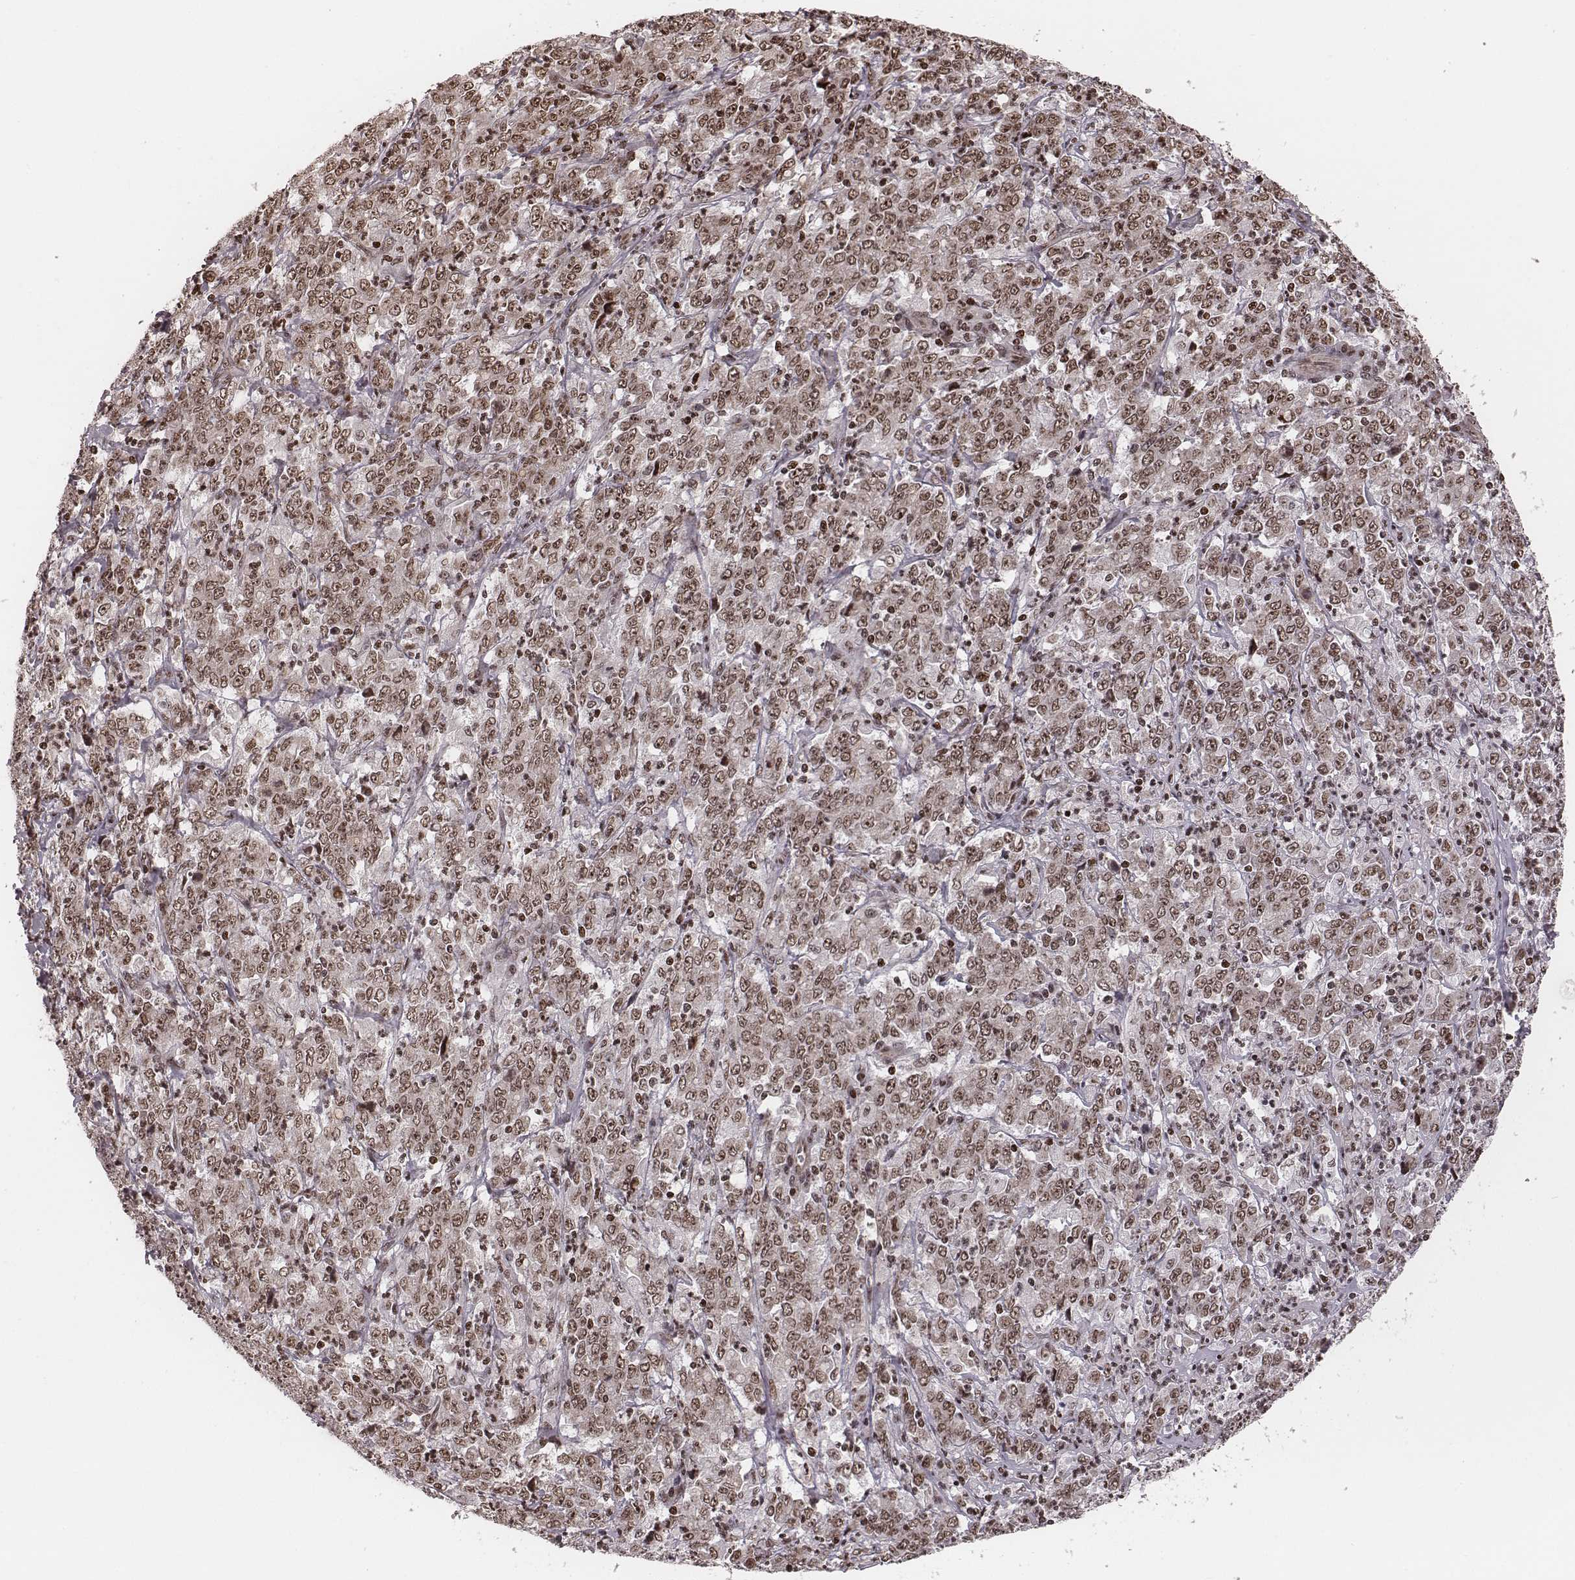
{"staining": {"intensity": "weak", "quantity": ">75%", "location": "nuclear"}, "tissue": "stomach cancer", "cell_type": "Tumor cells", "image_type": "cancer", "snomed": [{"axis": "morphology", "description": "Adenocarcinoma, NOS"}, {"axis": "topography", "description": "Stomach, lower"}], "caption": "DAB immunohistochemical staining of stomach adenocarcinoma reveals weak nuclear protein positivity in about >75% of tumor cells.", "gene": "VRK3", "patient": {"sex": "female", "age": 71}}